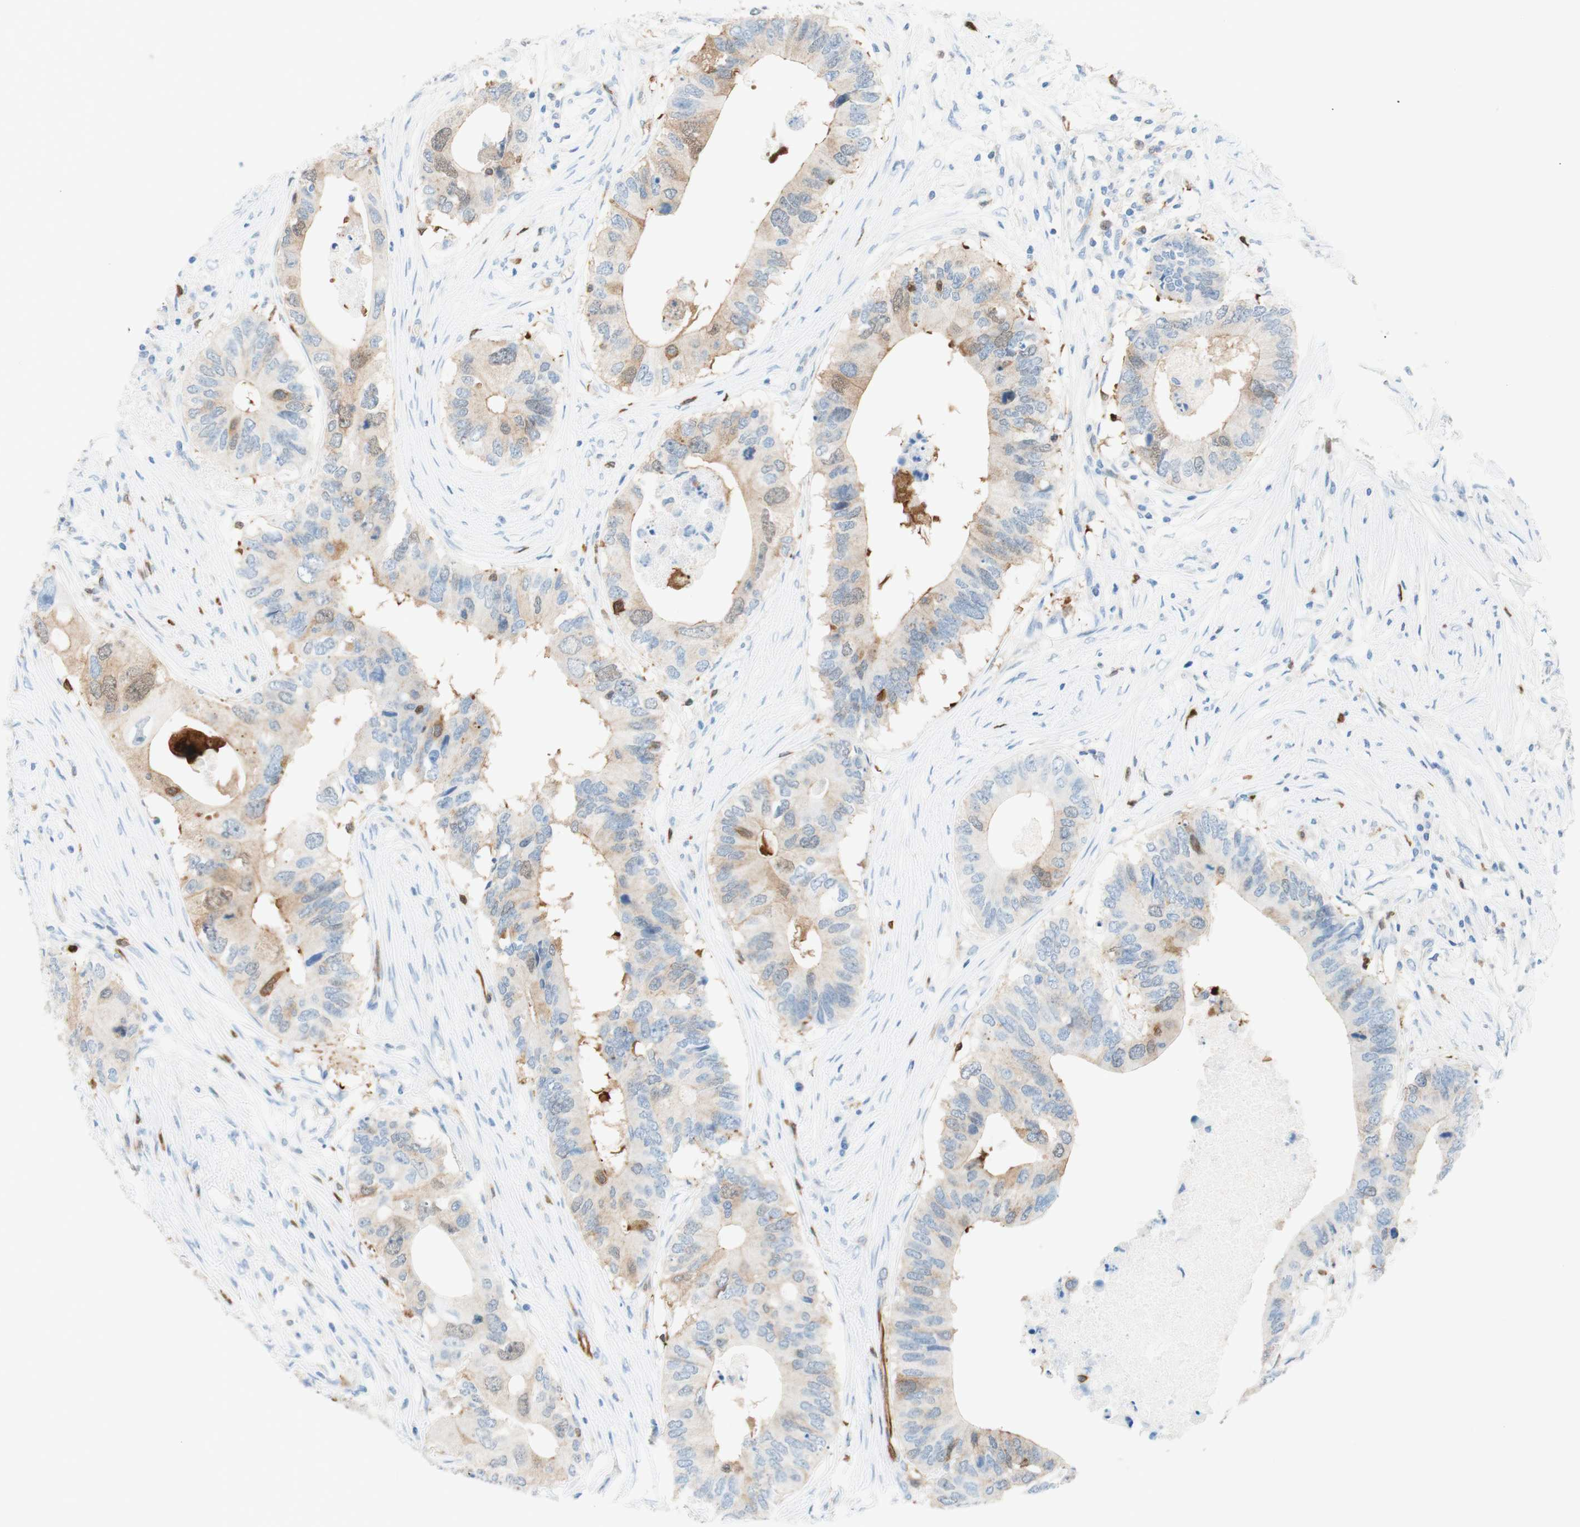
{"staining": {"intensity": "weak", "quantity": "25%-75%", "location": "cytoplasmic/membranous"}, "tissue": "colorectal cancer", "cell_type": "Tumor cells", "image_type": "cancer", "snomed": [{"axis": "morphology", "description": "Adenocarcinoma, NOS"}, {"axis": "topography", "description": "Colon"}], "caption": "Immunohistochemical staining of colorectal adenocarcinoma exhibits low levels of weak cytoplasmic/membranous protein staining in about 25%-75% of tumor cells.", "gene": "STMN1", "patient": {"sex": "male", "age": 71}}